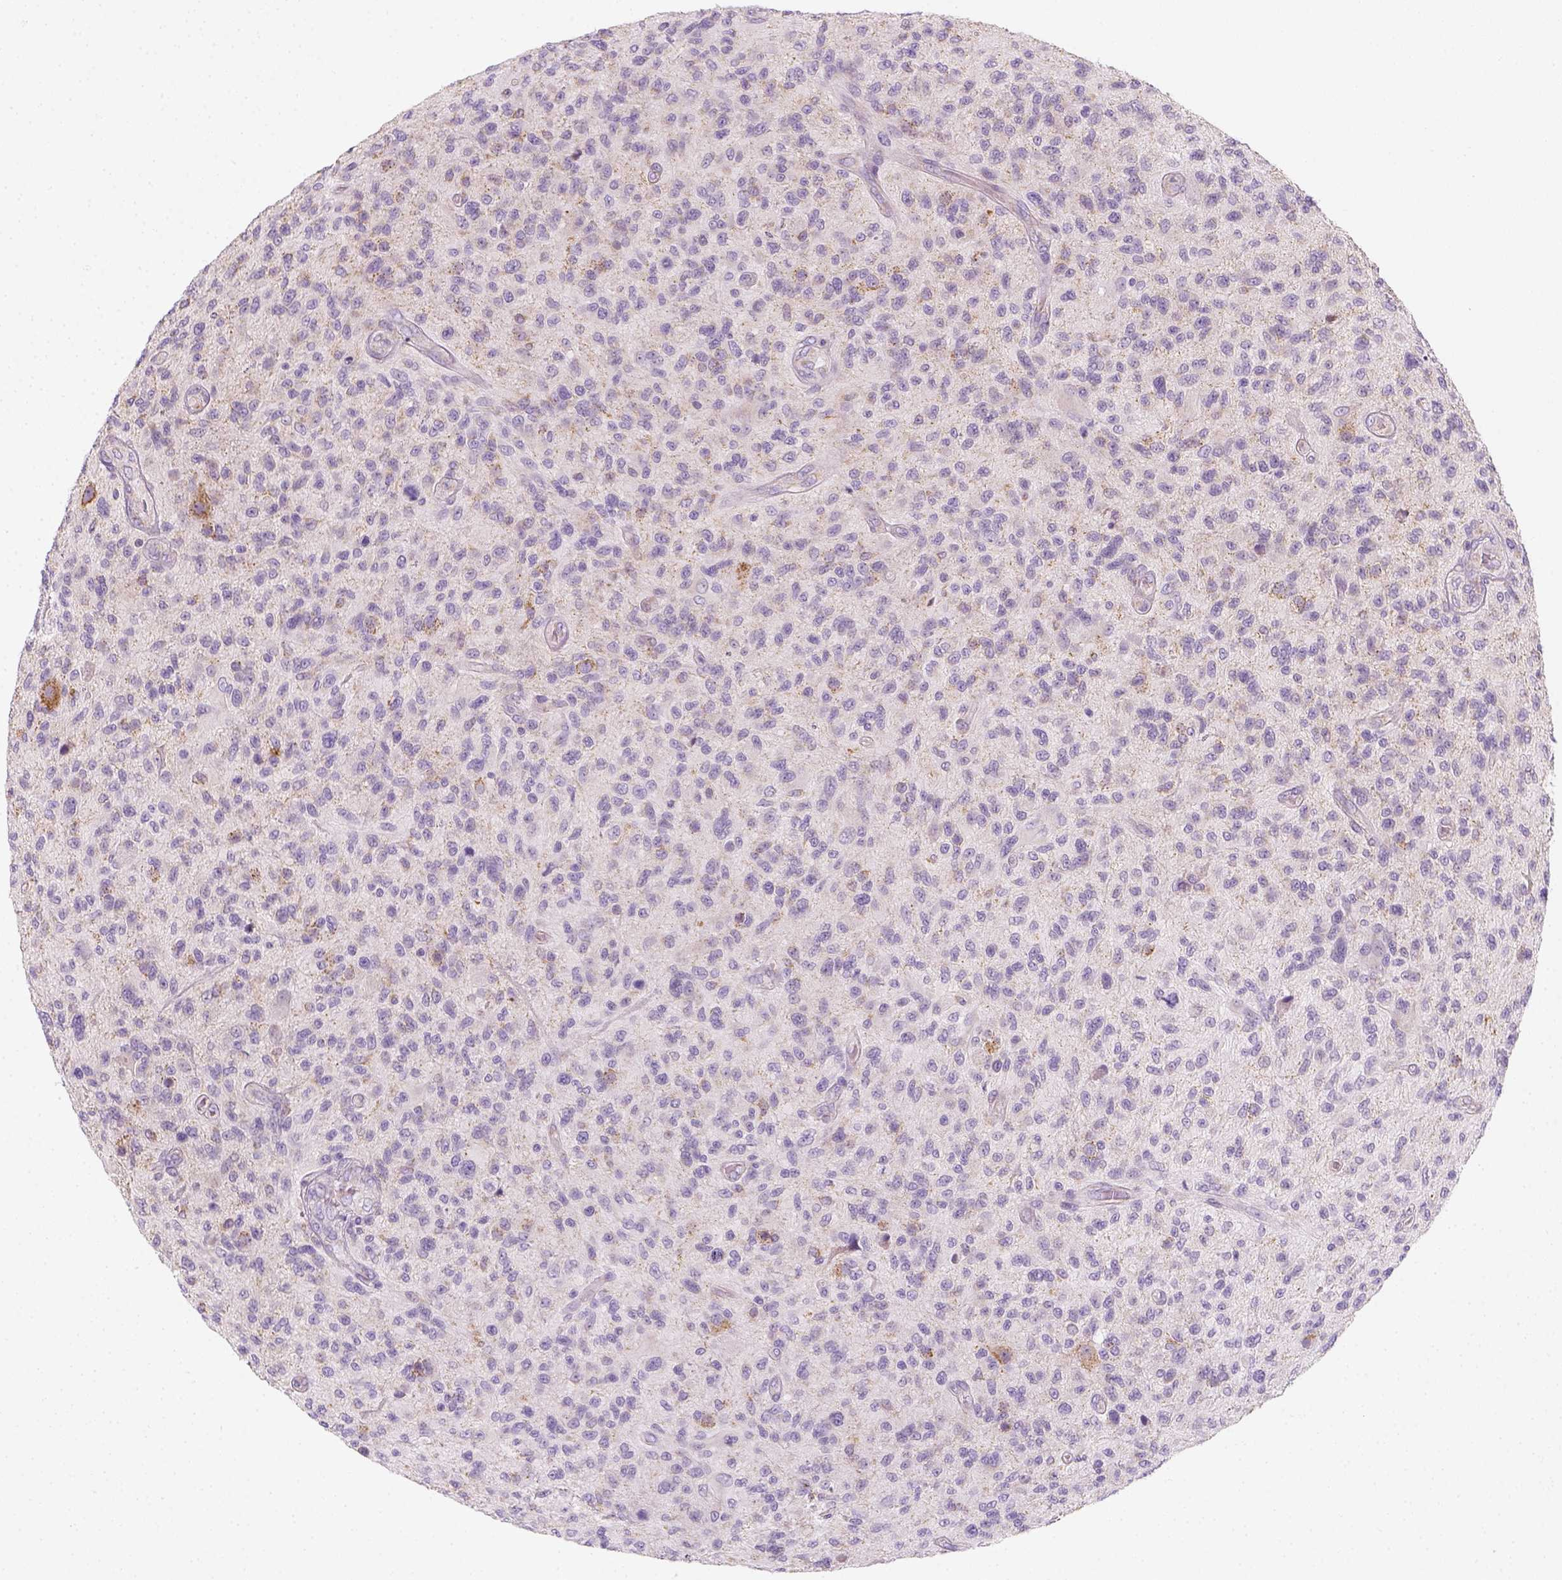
{"staining": {"intensity": "negative", "quantity": "none", "location": "none"}, "tissue": "glioma", "cell_type": "Tumor cells", "image_type": "cancer", "snomed": [{"axis": "morphology", "description": "Glioma, malignant, High grade"}, {"axis": "topography", "description": "Brain"}], "caption": "Tumor cells show no significant expression in glioma. Brightfield microscopy of immunohistochemistry stained with DAB (3,3'-diaminobenzidine) (brown) and hematoxylin (blue), captured at high magnification.", "gene": "AWAT2", "patient": {"sex": "male", "age": 47}}